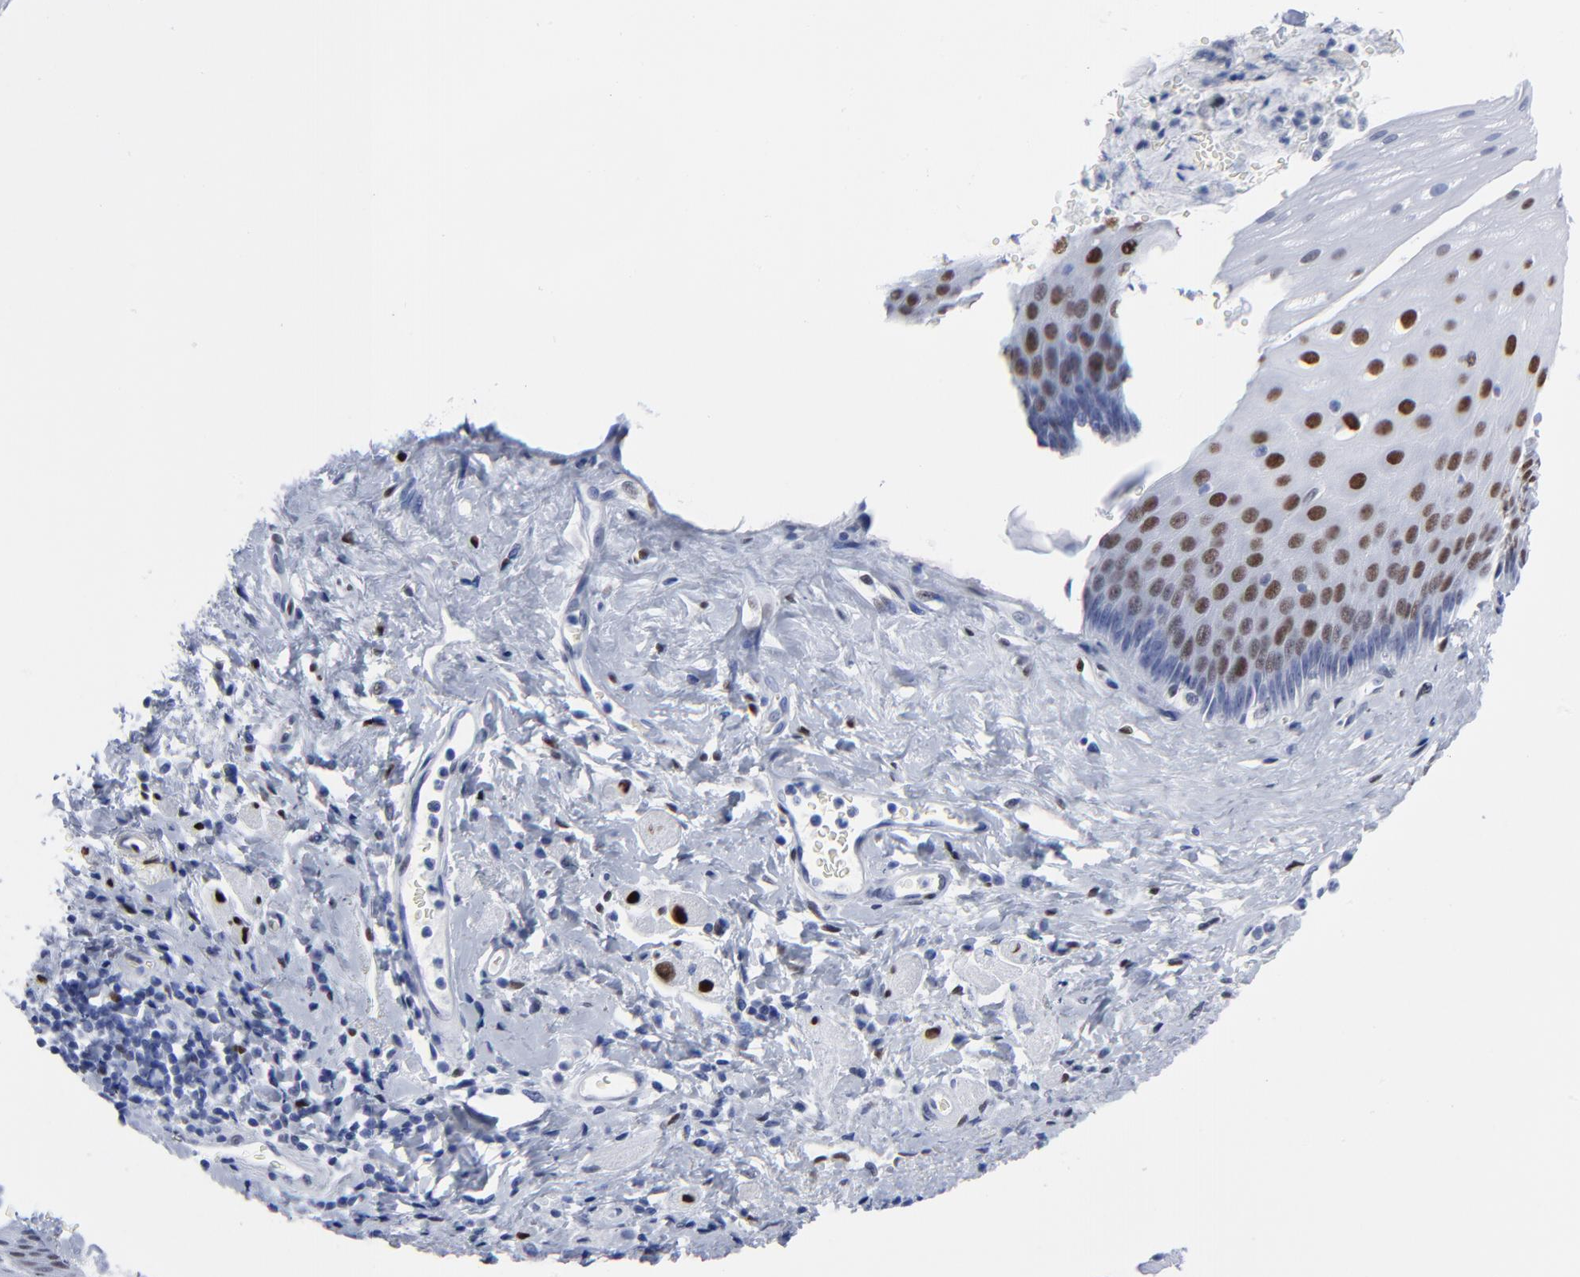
{"staining": {"intensity": "strong", "quantity": "25%-75%", "location": "nuclear"}, "tissue": "esophagus", "cell_type": "Squamous epithelial cells", "image_type": "normal", "snomed": [{"axis": "morphology", "description": "Normal tissue, NOS"}, {"axis": "topography", "description": "Esophagus"}], "caption": "A histopathology image of esophagus stained for a protein reveals strong nuclear brown staining in squamous epithelial cells. (DAB (3,3'-diaminobenzidine) = brown stain, brightfield microscopy at high magnification).", "gene": "JUN", "patient": {"sex": "male", "age": 62}}